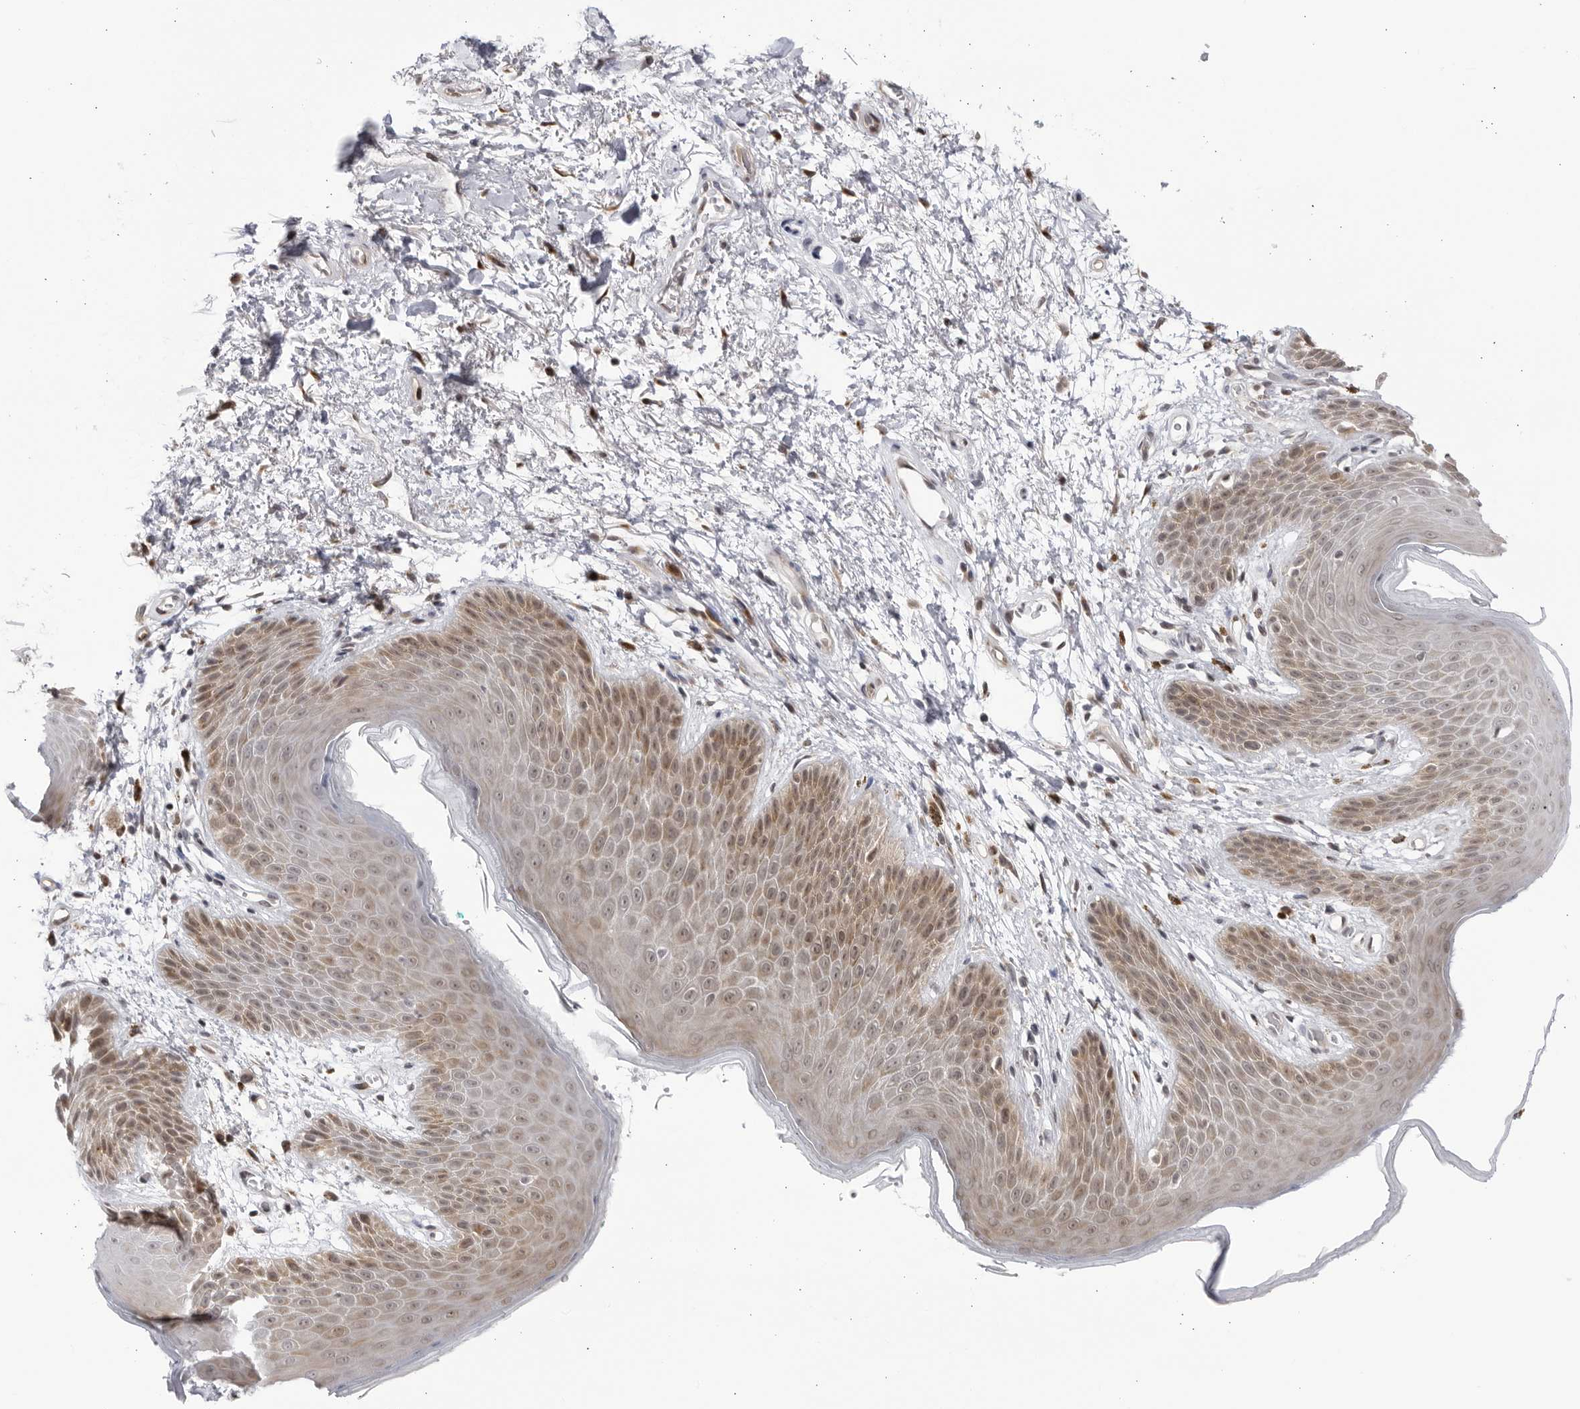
{"staining": {"intensity": "moderate", "quantity": "25%-75%", "location": "cytoplasmic/membranous"}, "tissue": "skin", "cell_type": "Epidermal cells", "image_type": "normal", "snomed": [{"axis": "morphology", "description": "Normal tissue, NOS"}, {"axis": "topography", "description": "Anal"}], "caption": "A brown stain labels moderate cytoplasmic/membranous expression of a protein in epidermal cells of benign human skin. (Stains: DAB (3,3'-diaminobenzidine) in brown, nuclei in blue, Microscopy: brightfield microscopy at high magnification).", "gene": "CNBD1", "patient": {"sex": "male", "age": 74}}